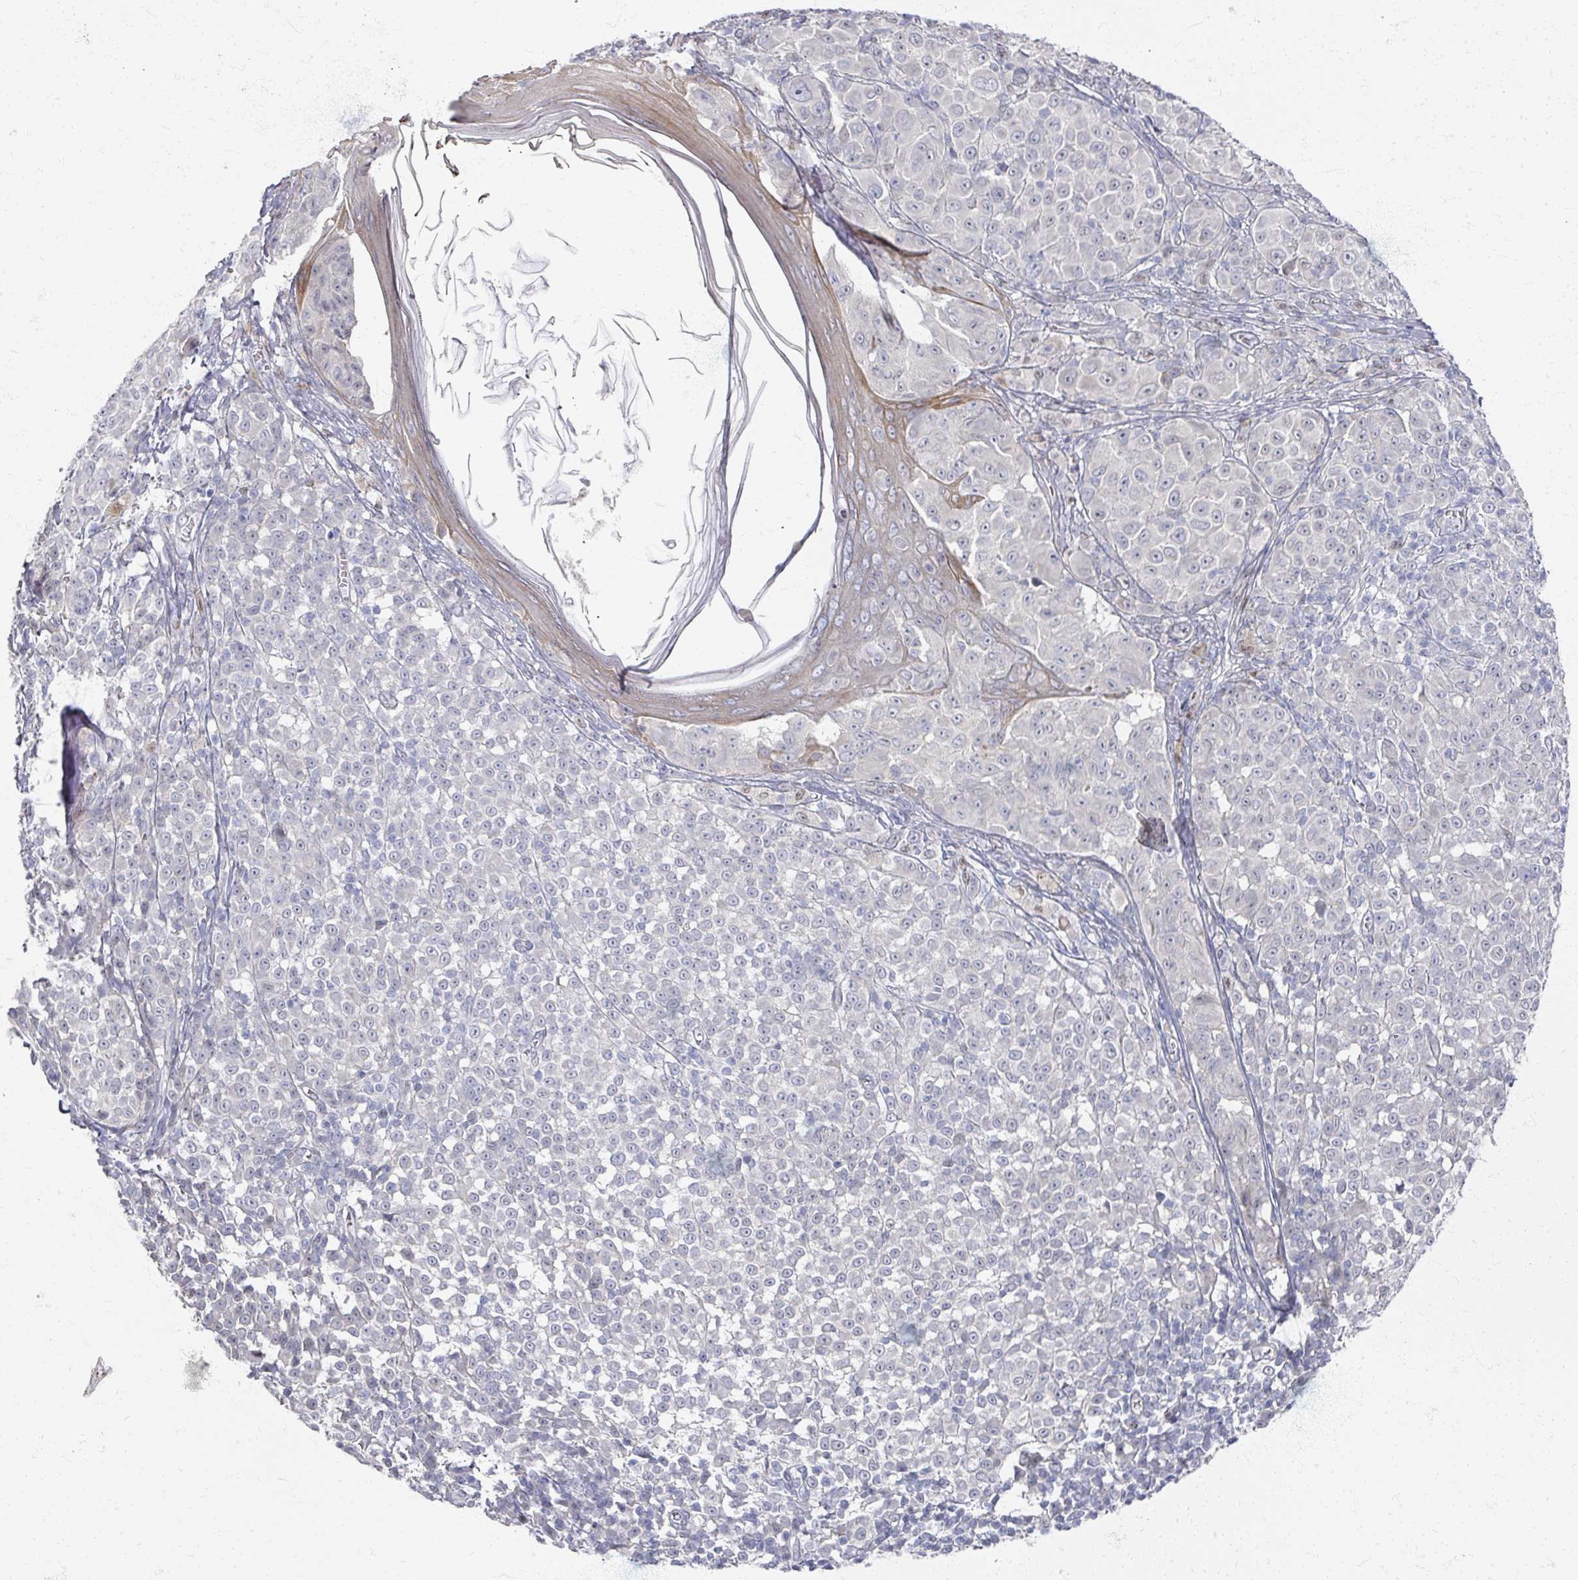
{"staining": {"intensity": "negative", "quantity": "none", "location": "none"}, "tissue": "melanoma", "cell_type": "Tumor cells", "image_type": "cancer", "snomed": [{"axis": "morphology", "description": "Malignant melanoma, NOS"}, {"axis": "topography", "description": "Skin"}], "caption": "Immunohistochemistry (IHC) of malignant melanoma shows no expression in tumor cells.", "gene": "TTYH3", "patient": {"sex": "female", "age": 43}}